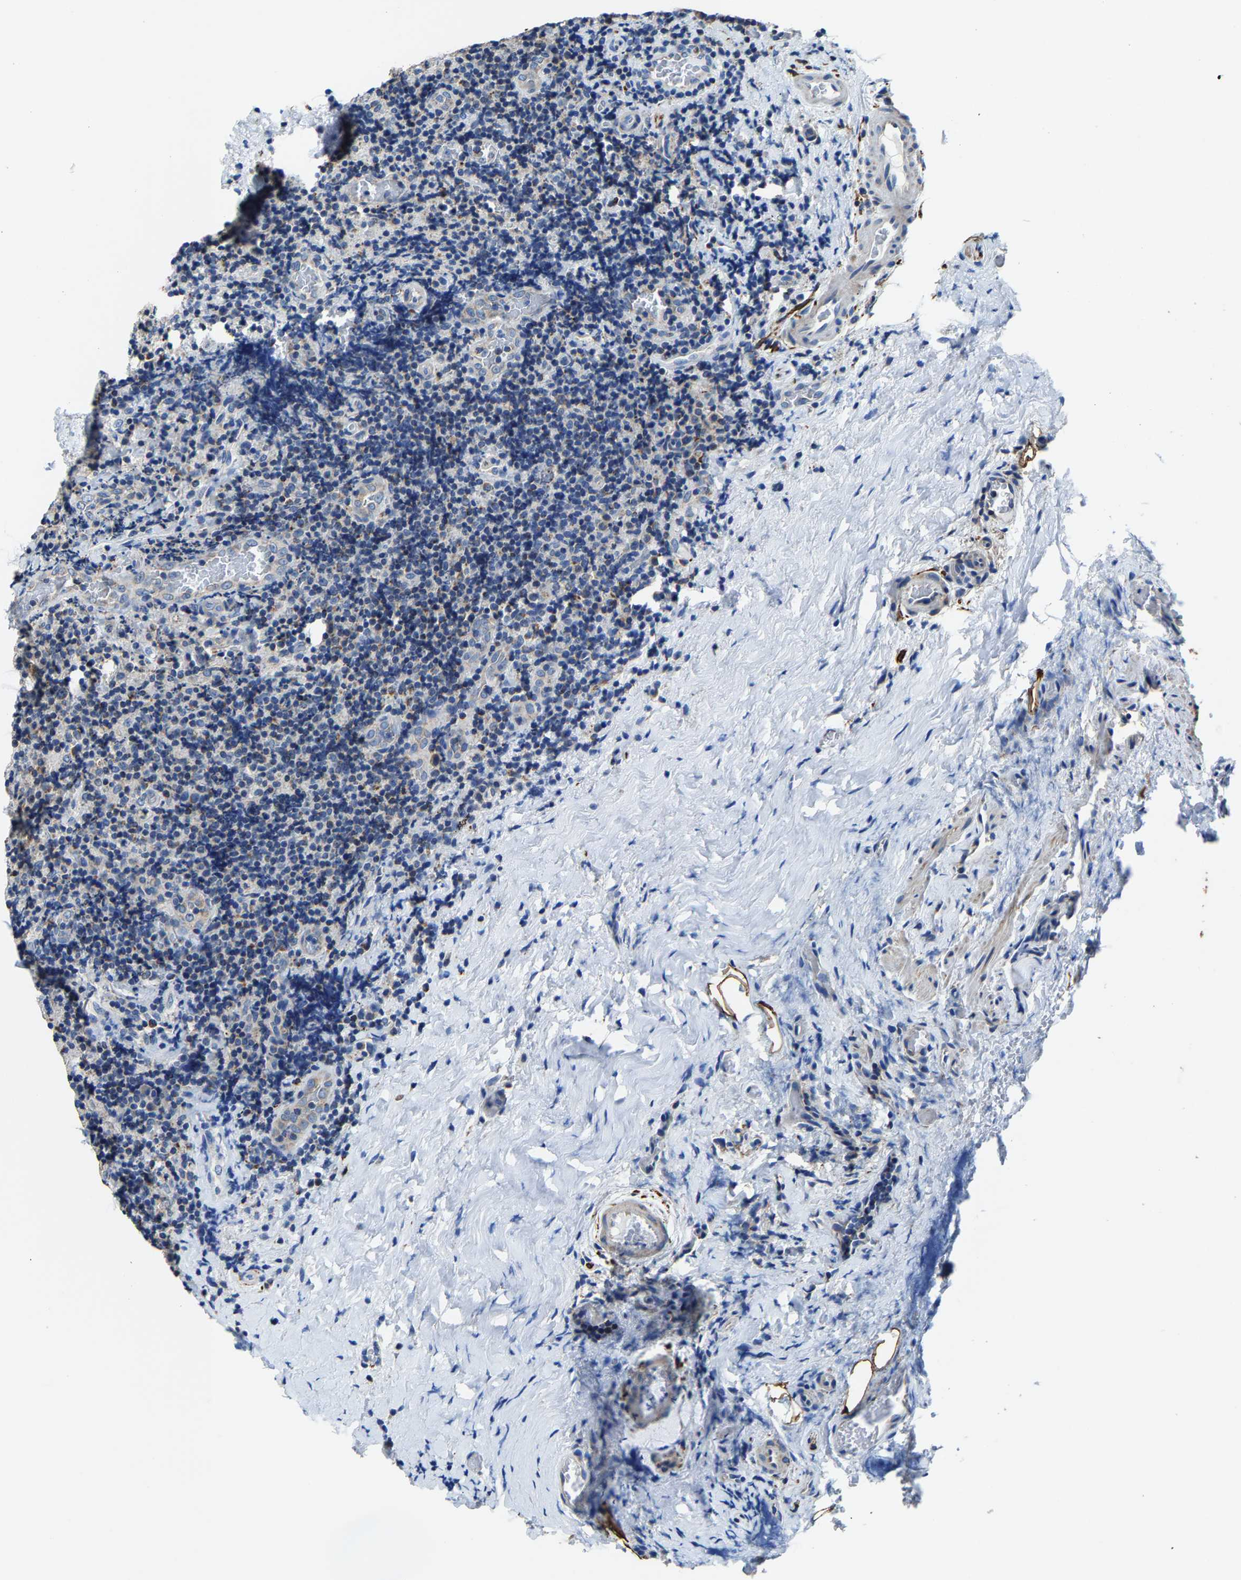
{"staining": {"intensity": "negative", "quantity": "none", "location": "none"}, "tissue": "lymphoma", "cell_type": "Tumor cells", "image_type": "cancer", "snomed": [{"axis": "morphology", "description": "Malignant lymphoma, non-Hodgkin's type, High grade"}, {"axis": "topography", "description": "Tonsil"}], "caption": "High-grade malignant lymphoma, non-Hodgkin's type was stained to show a protein in brown. There is no significant positivity in tumor cells.", "gene": "AGK", "patient": {"sex": "female", "age": 36}}